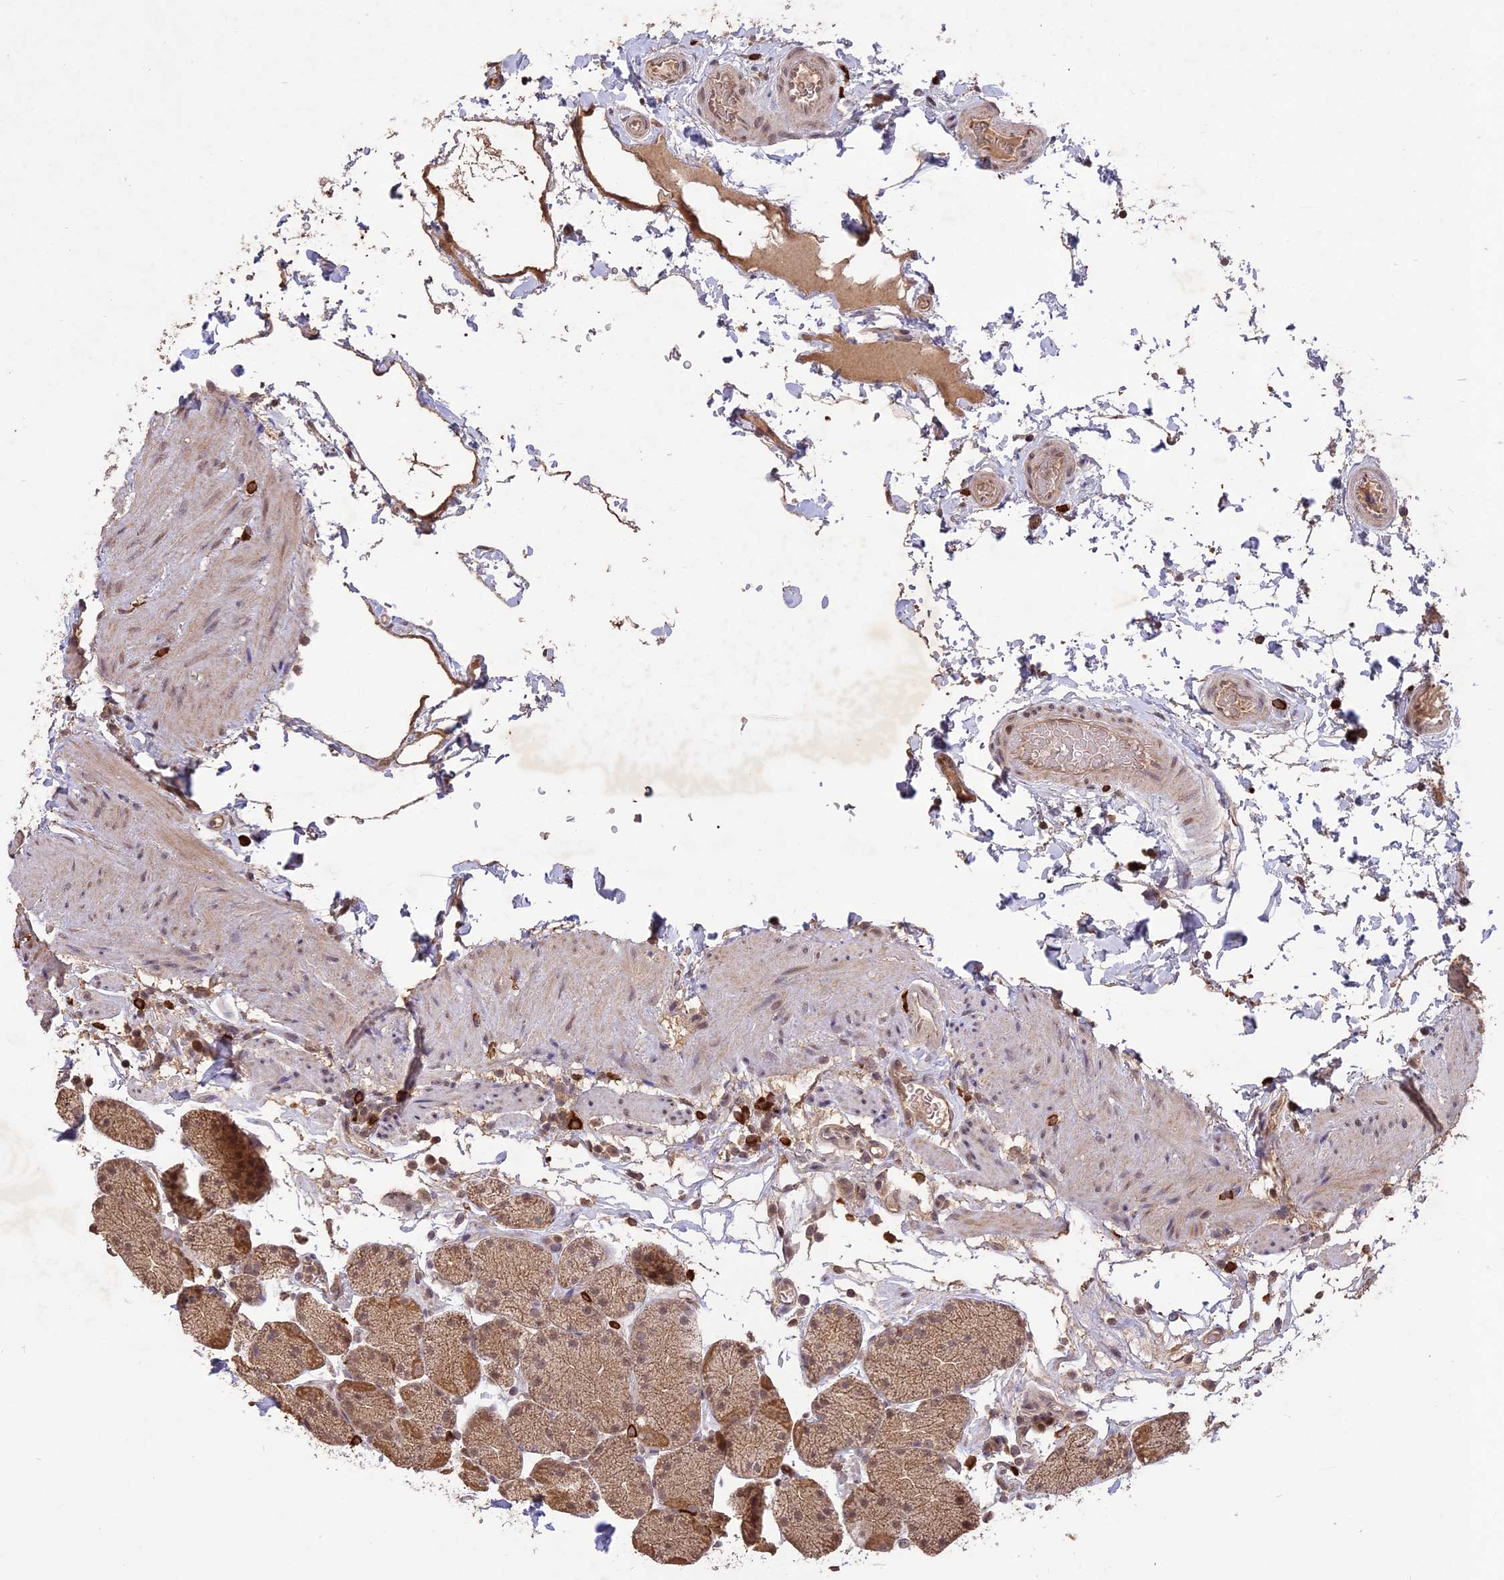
{"staining": {"intensity": "moderate", "quantity": "25%-75%", "location": "cytoplasmic/membranous"}, "tissue": "stomach", "cell_type": "Glandular cells", "image_type": "normal", "snomed": [{"axis": "morphology", "description": "Normal tissue, NOS"}, {"axis": "topography", "description": "Stomach, upper"}, {"axis": "topography", "description": "Stomach, lower"}], "caption": "Immunohistochemical staining of benign human stomach demonstrates medium levels of moderate cytoplasmic/membranous positivity in about 25%-75% of glandular cells. (DAB = brown stain, brightfield microscopy at high magnification).", "gene": "TIGD7", "patient": {"sex": "male", "age": 67}}